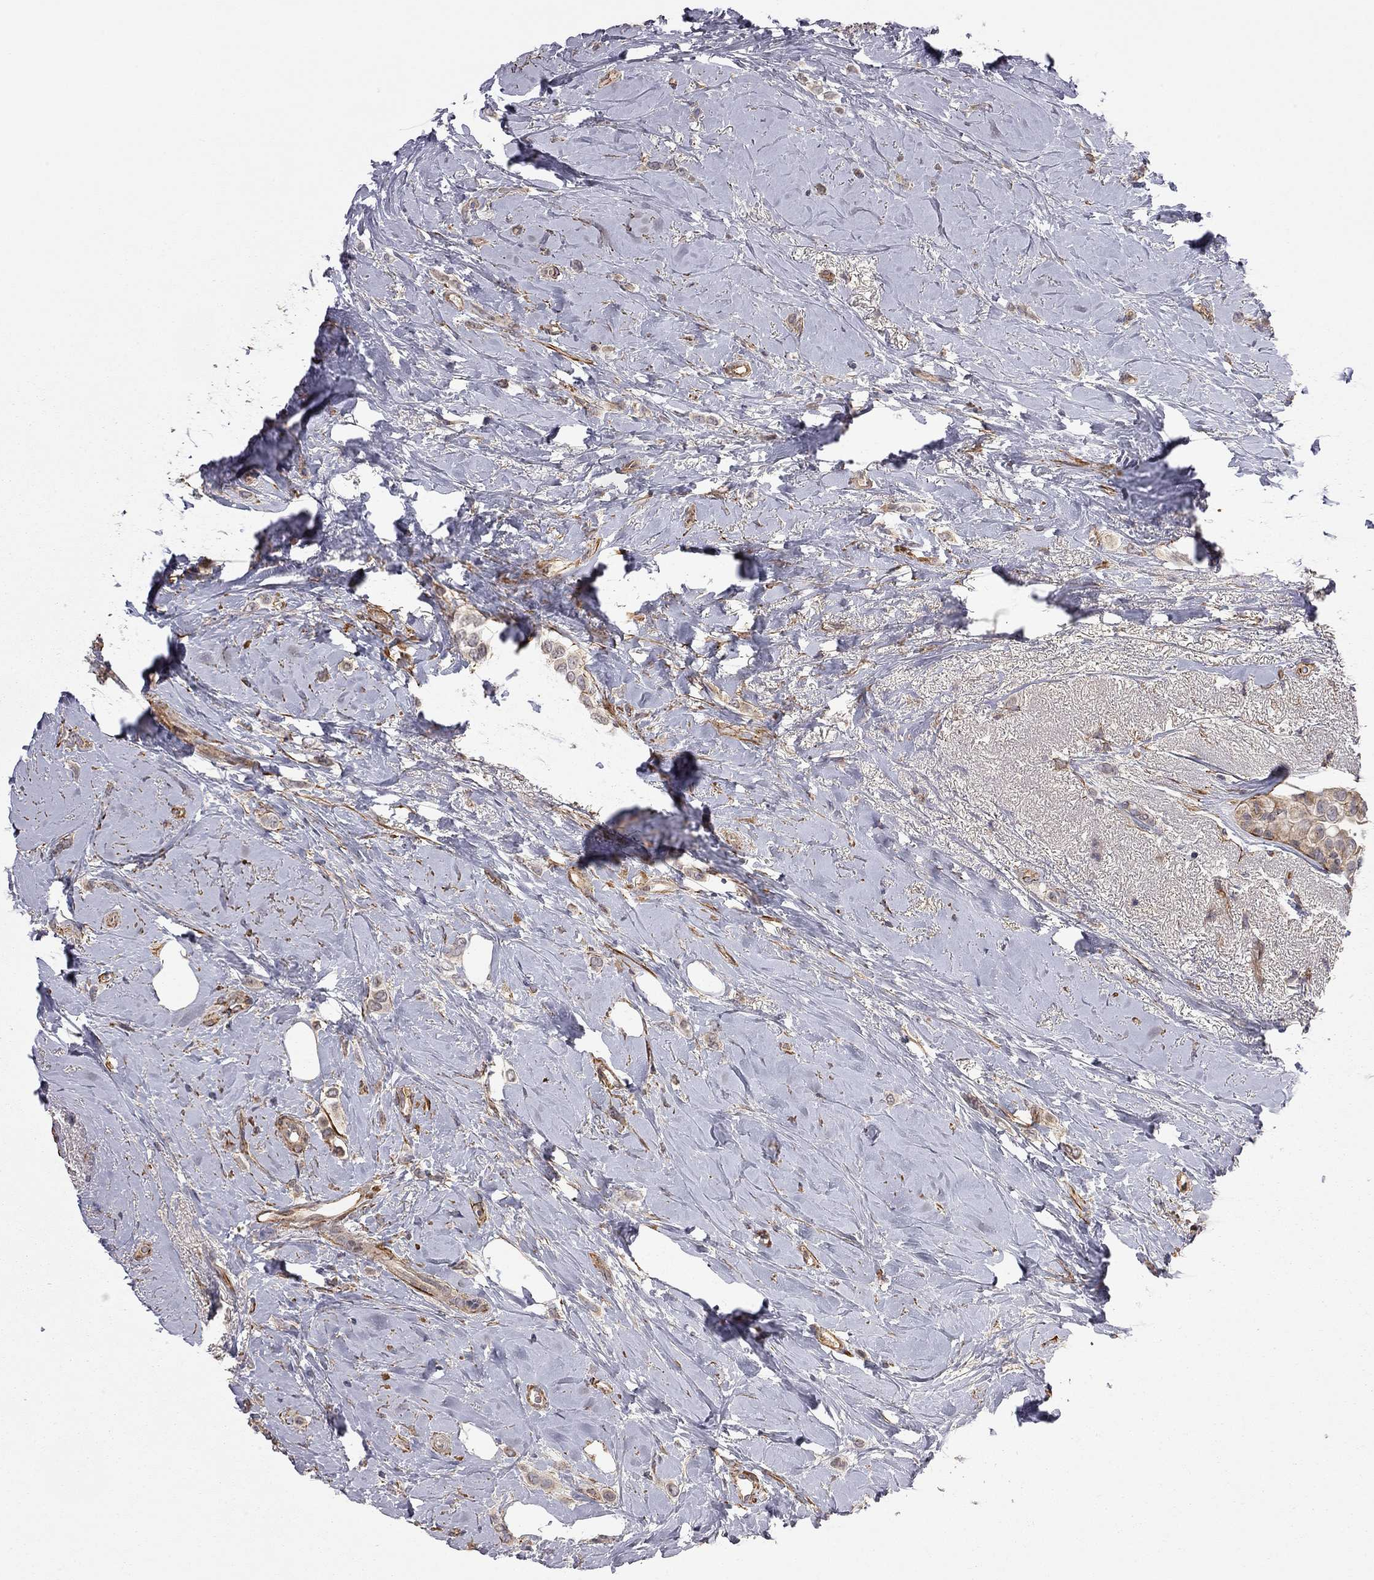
{"staining": {"intensity": "moderate", "quantity": "25%-75%", "location": "cytoplasmic/membranous"}, "tissue": "breast cancer", "cell_type": "Tumor cells", "image_type": "cancer", "snomed": [{"axis": "morphology", "description": "Lobular carcinoma"}, {"axis": "topography", "description": "Breast"}], "caption": "High-power microscopy captured an immunohistochemistry image of lobular carcinoma (breast), revealing moderate cytoplasmic/membranous expression in about 25%-75% of tumor cells.", "gene": "EXOC3L2", "patient": {"sex": "female", "age": 66}}